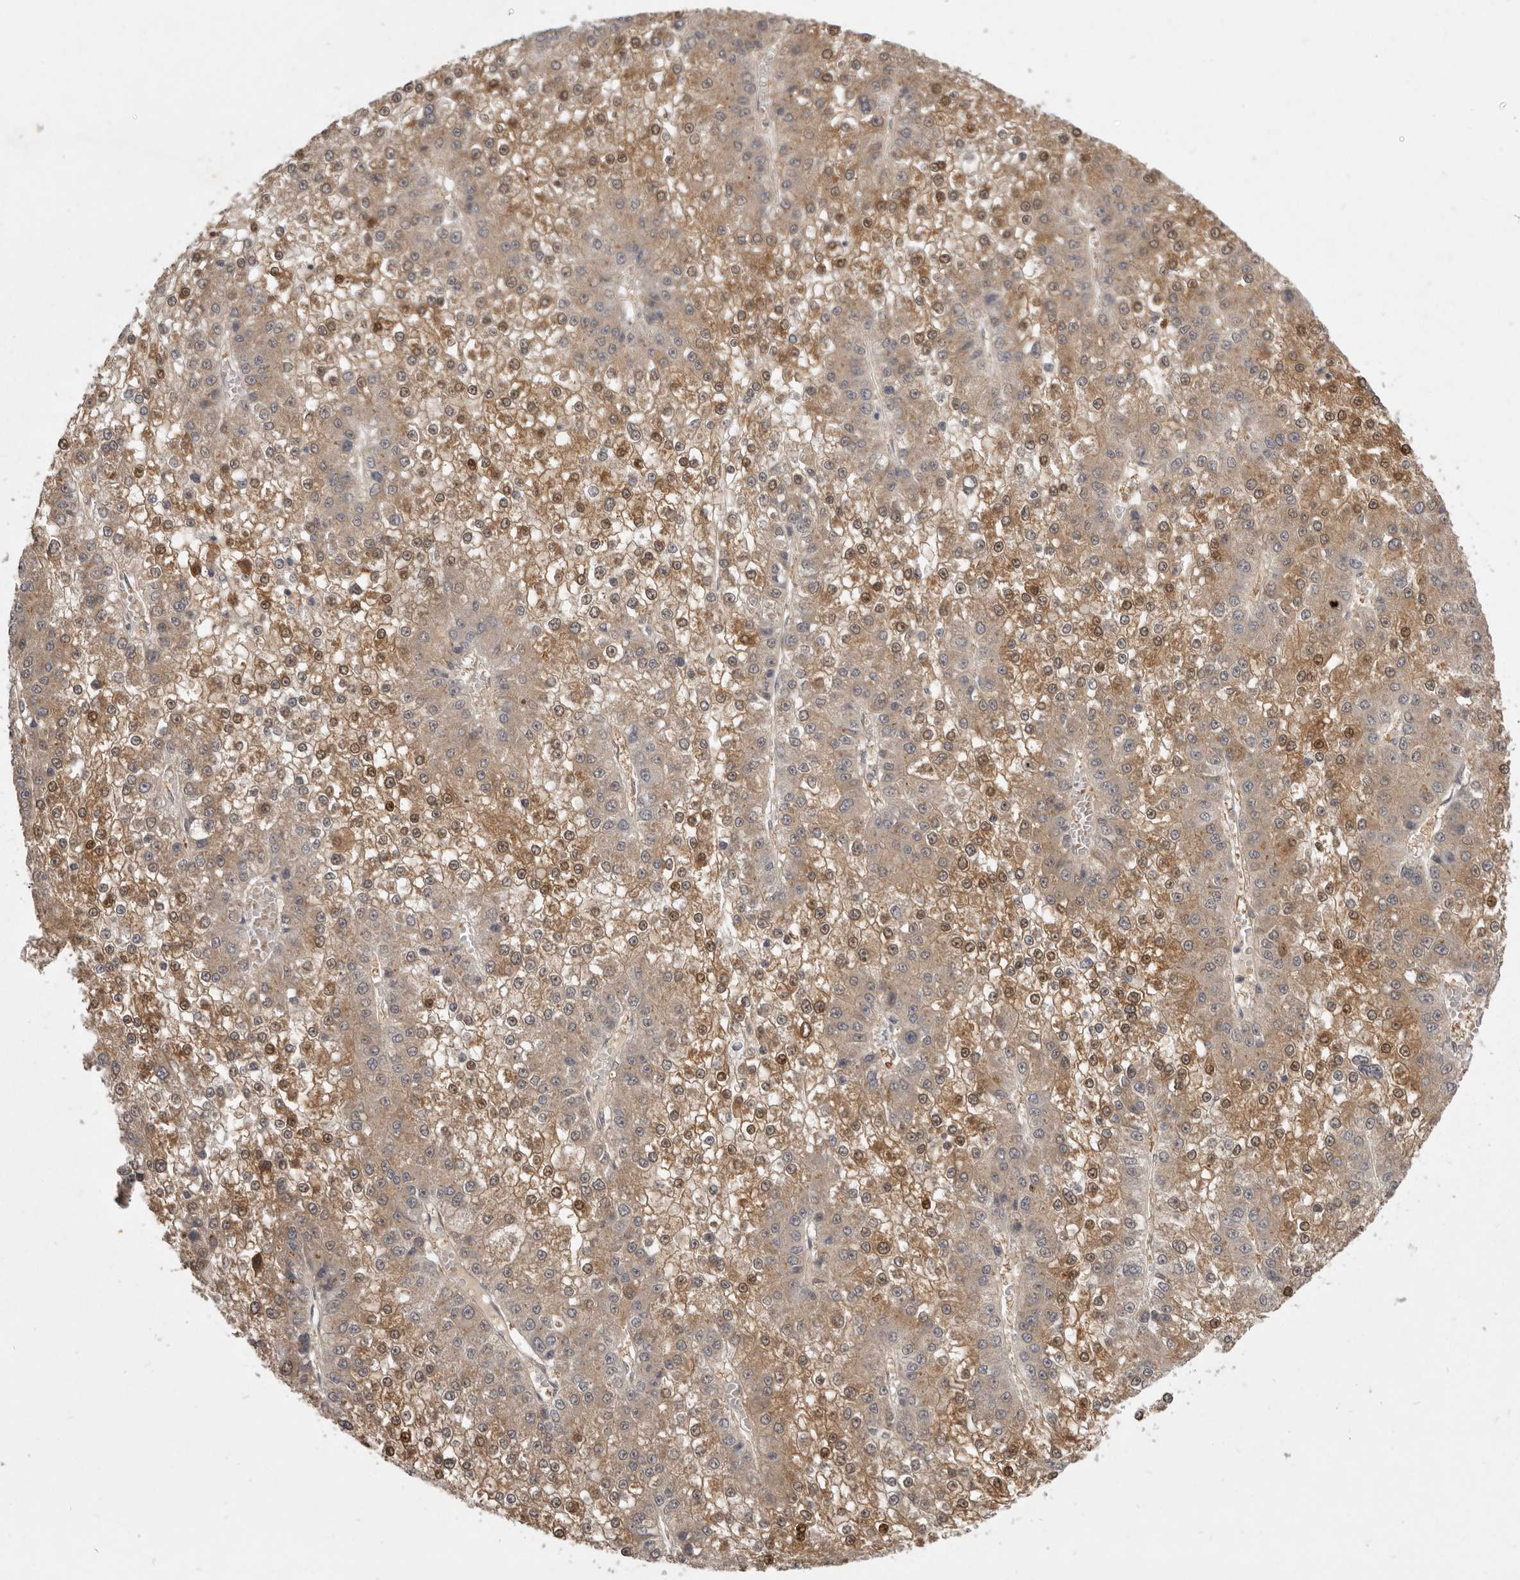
{"staining": {"intensity": "moderate", "quantity": ">75%", "location": "cytoplasmic/membranous,nuclear"}, "tissue": "liver cancer", "cell_type": "Tumor cells", "image_type": "cancer", "snomed": [{"axis": "morphology", "description": "Carcinoma, Hepatocellular, NOS"}, {"axis": "topography", "description": "Liver"}], "caption": "This is a histology image of IHC staining of liver hepatocellular carcinoma, which shows moderate positivity in the cytoplasmic/membranous and nuclear of tumor cells.", "gene": "TBC1D8B", "patient": {"sex": "female", "age": 73}}